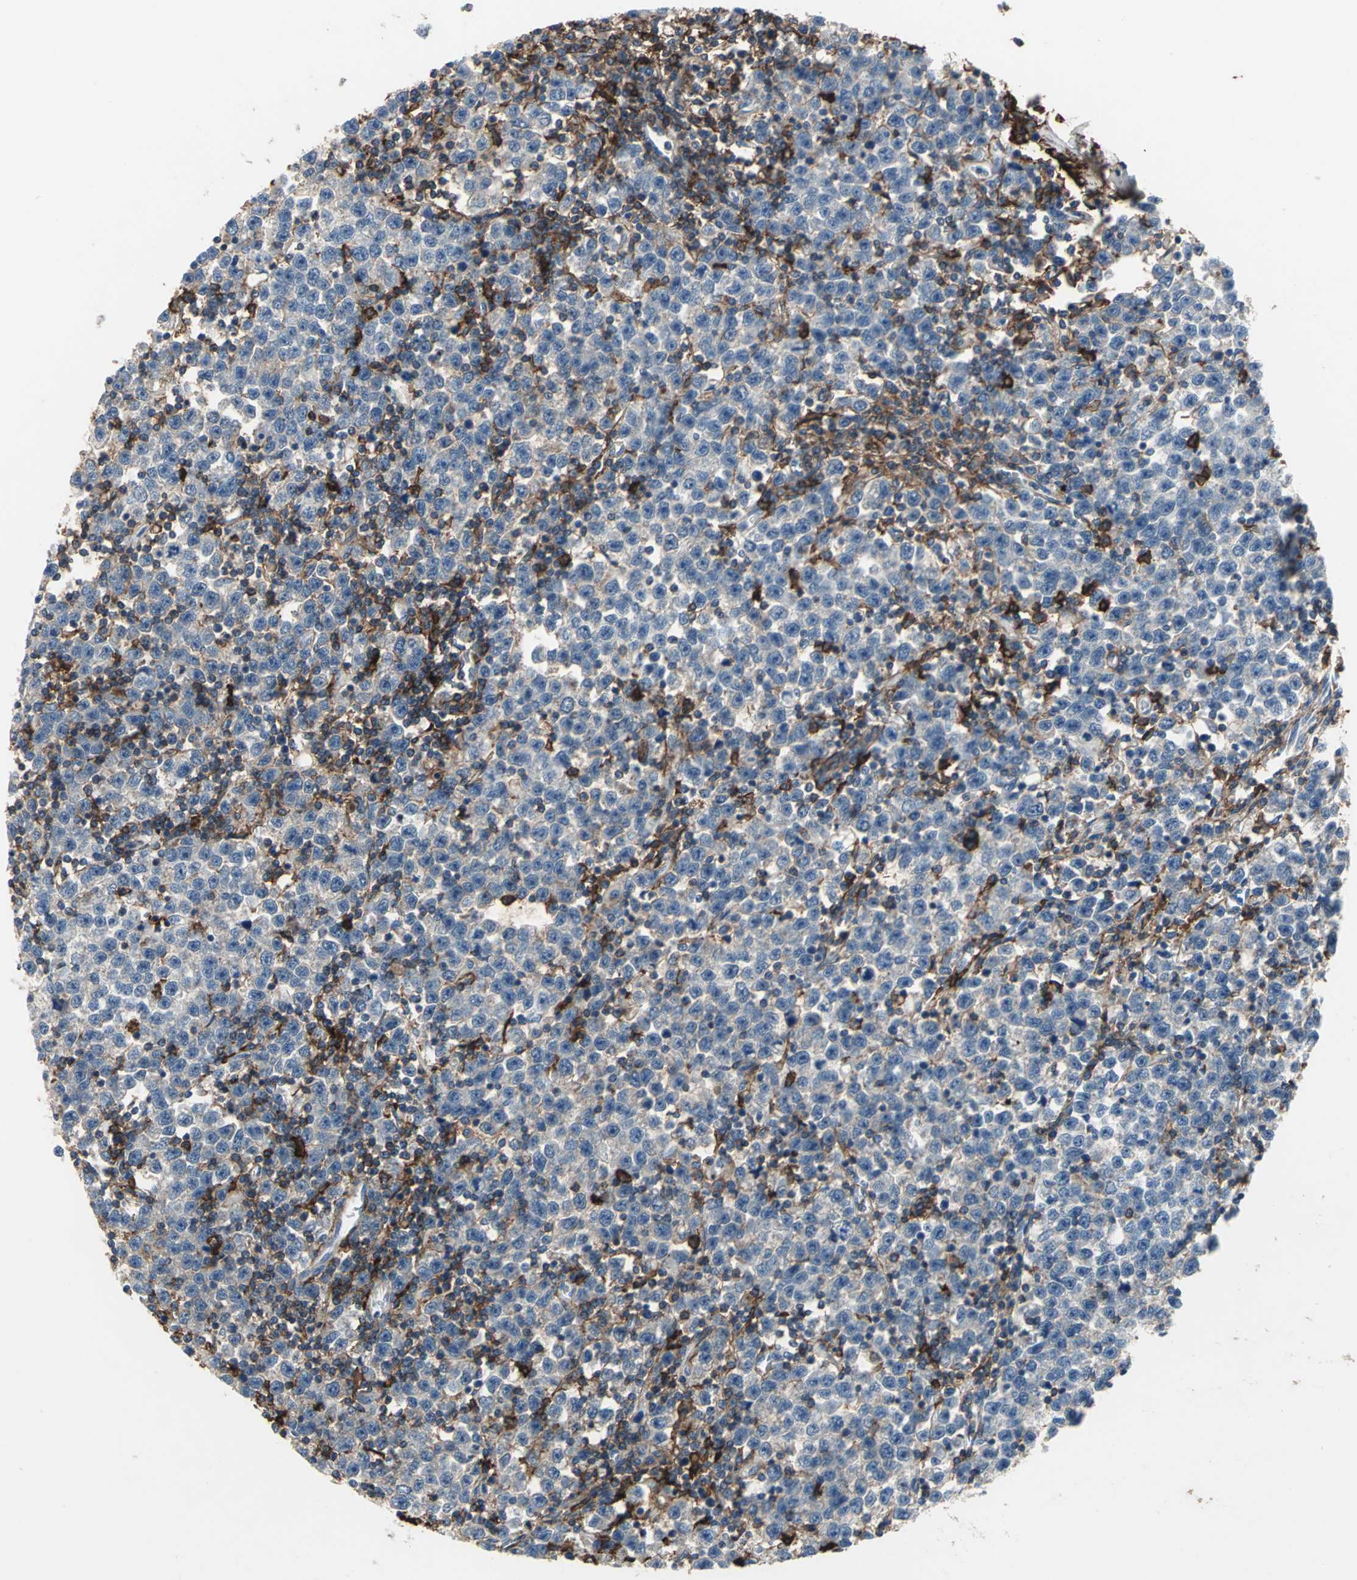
{"staining": {"intensity": "negative", "quantity": "none", "location": "none"}, "tissue": "testis cancer", "cell_type": "Tumor cells", "image_type": "cancer", "snomed": [{"axis": "morphology", "description": "Seminoma, NOS"}, {"axis": "topography", "description": "Testis"}], "caption": "Immunohistochemistry of human testis cancer demonstrates no expression in tumor cells.", "gene": "CD44", "patient": {"sex": "male", "age": 43}}